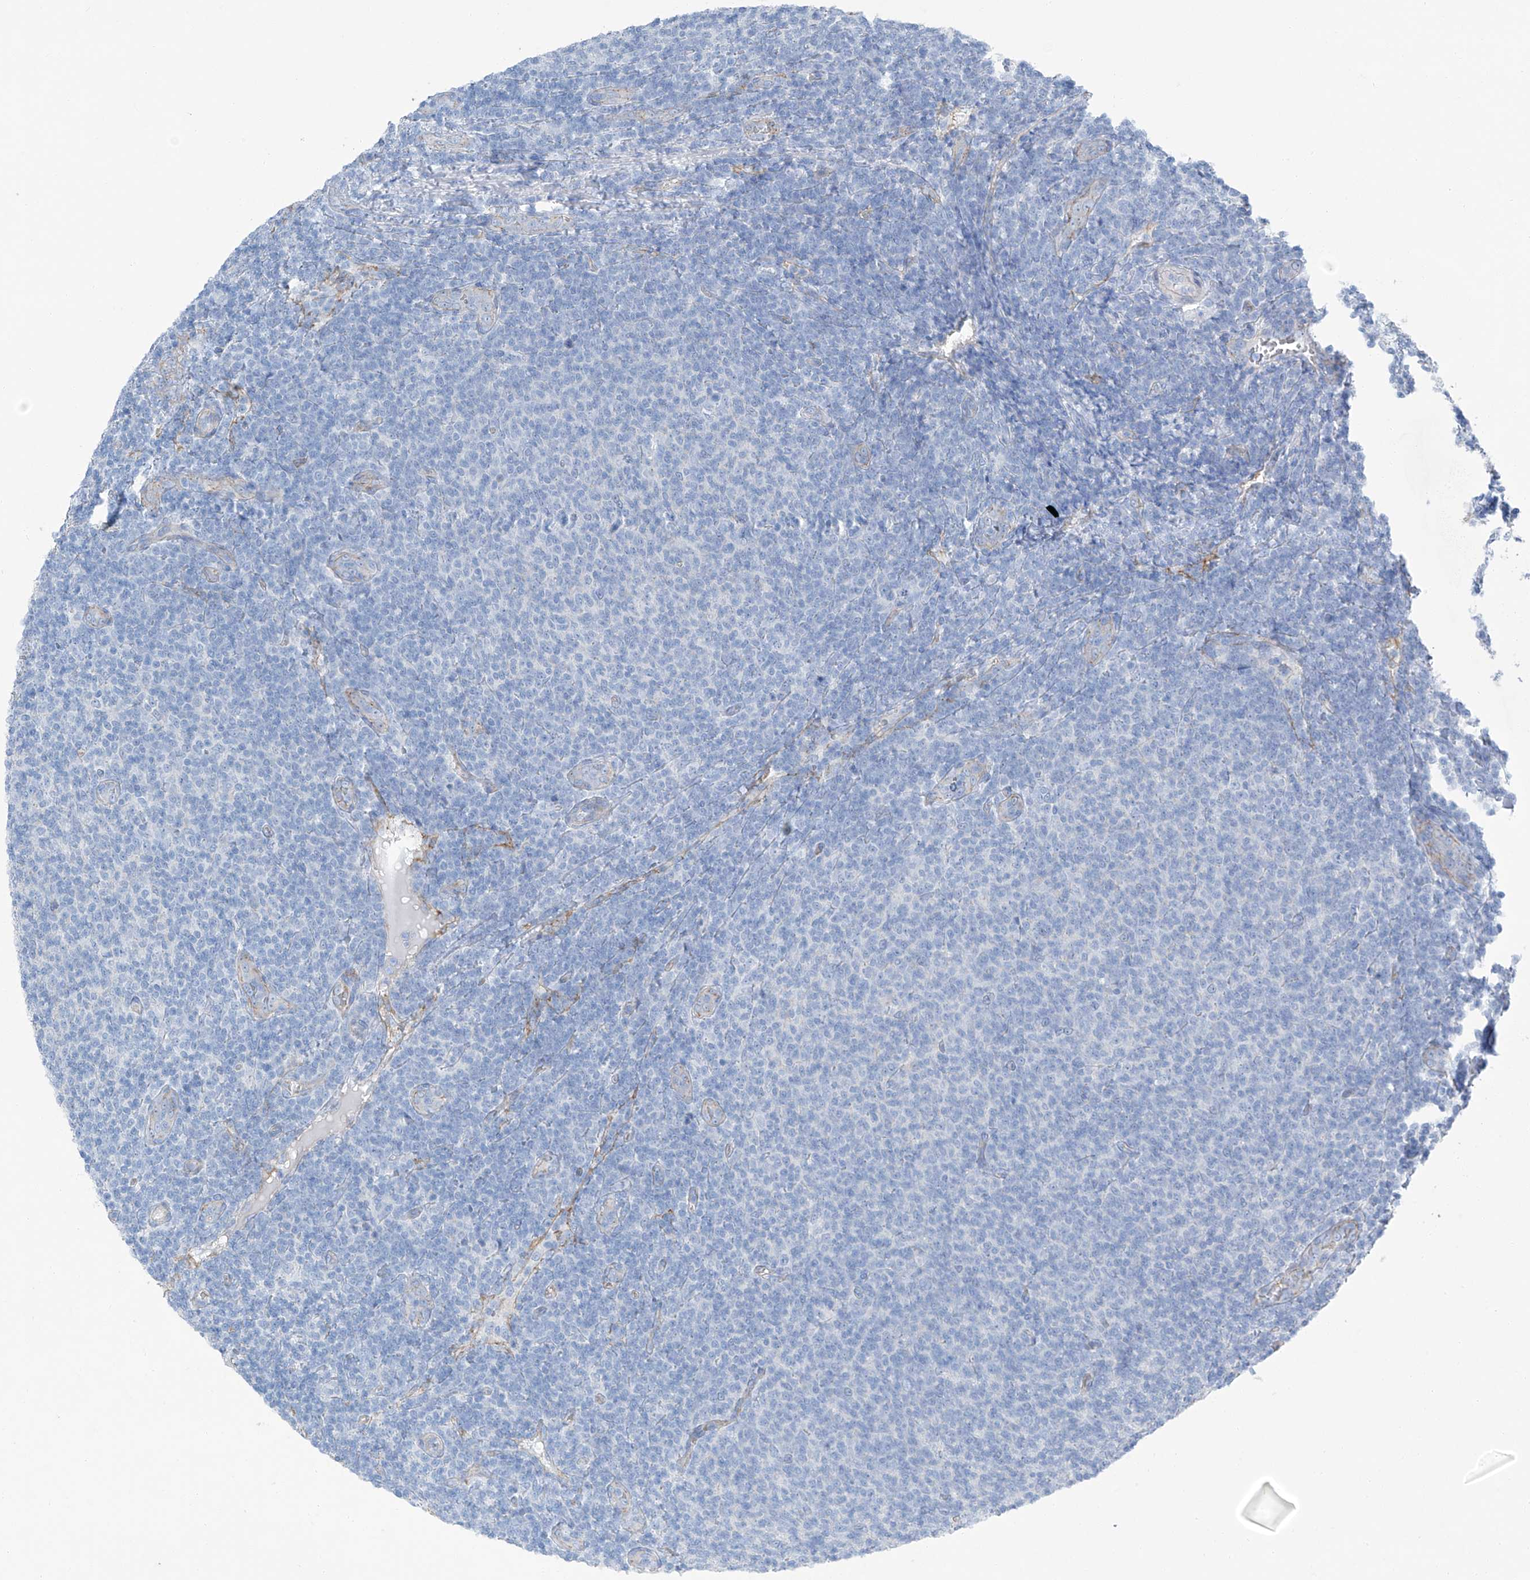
{"staining": {"intensity": "negative", "quantity": "none", "location": "none"}, "tissue": "lymphoma", "cell_type": "Tumor cells", "image_type": "cancer", "snomed": [{"axis": "morphology", "description": "Malignant lymphoma, non-Hodgkin's type, Low grade"}, {"axis": "topography", "description": "Lymph node"}], "caption": "High power microscopy micrograph of an immunohistochemistry (IHC) image of low-grade malignant lymphoma, non-Hodgkin's type, revealing no significant staining in tumor cells.", "gene": "MAGI1", "patient": {"sex": "male", "age": 66}}